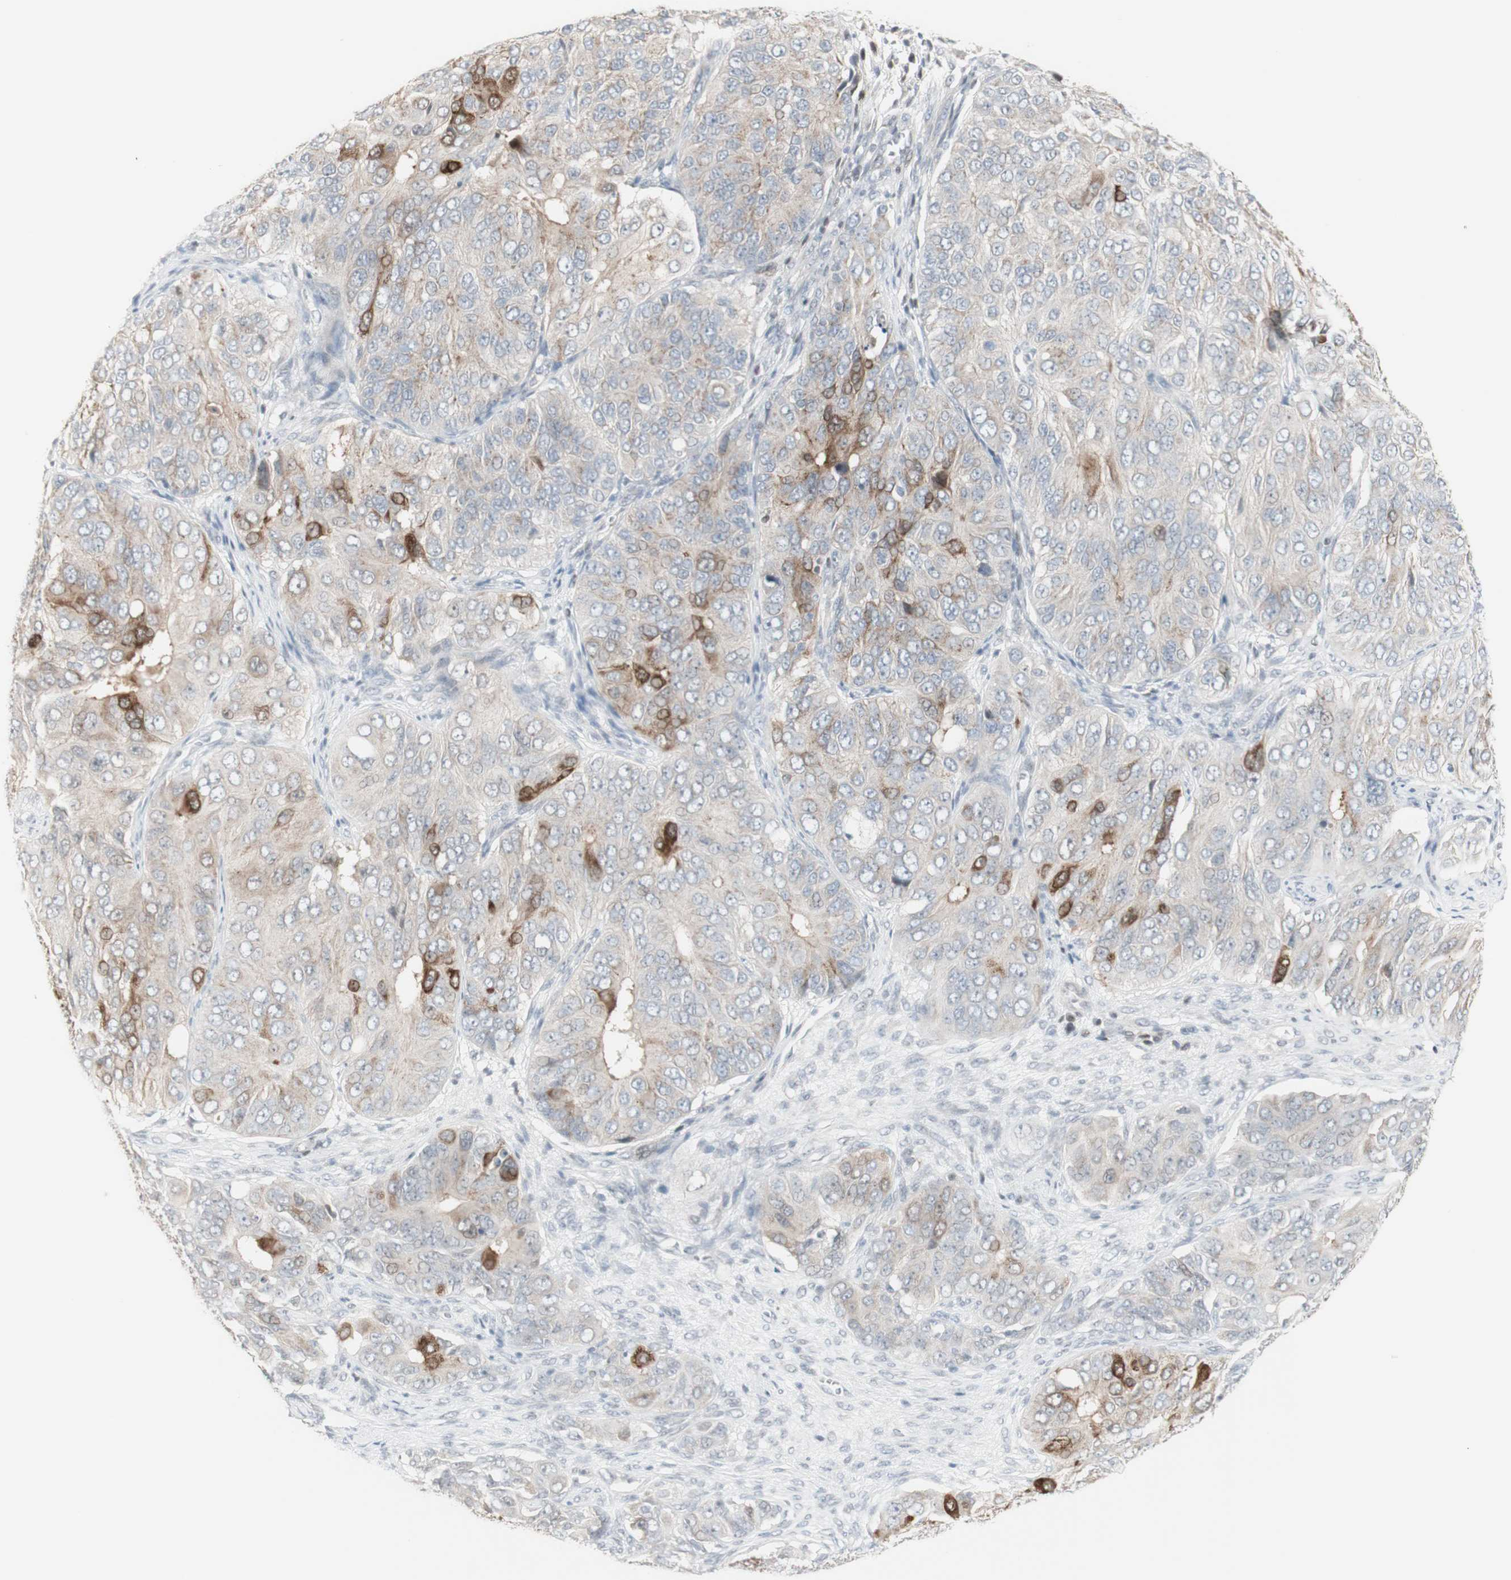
{"staining": {"intensity": "moderate", "quantity": "25%-75%", "location": "cytoplasmic/membranous"}, "tissue": "ovarian cancer", "cell_type": "Tumor cells", "image_type": "cancer", "snomed": [{"axis": "morphology", "description": "Carcinoma, endometroid"}, {"axis": "topography", "description": "Ovary"}], "caption": "Protein expression analysis of ovarian cancer (endometroid carcinoma) shows moderate cytoplasmic/membranous expression in about 25%-75% of tumor cells.", "gene": "C1orf116", "patient": {"sex": "female", "age": 51}}